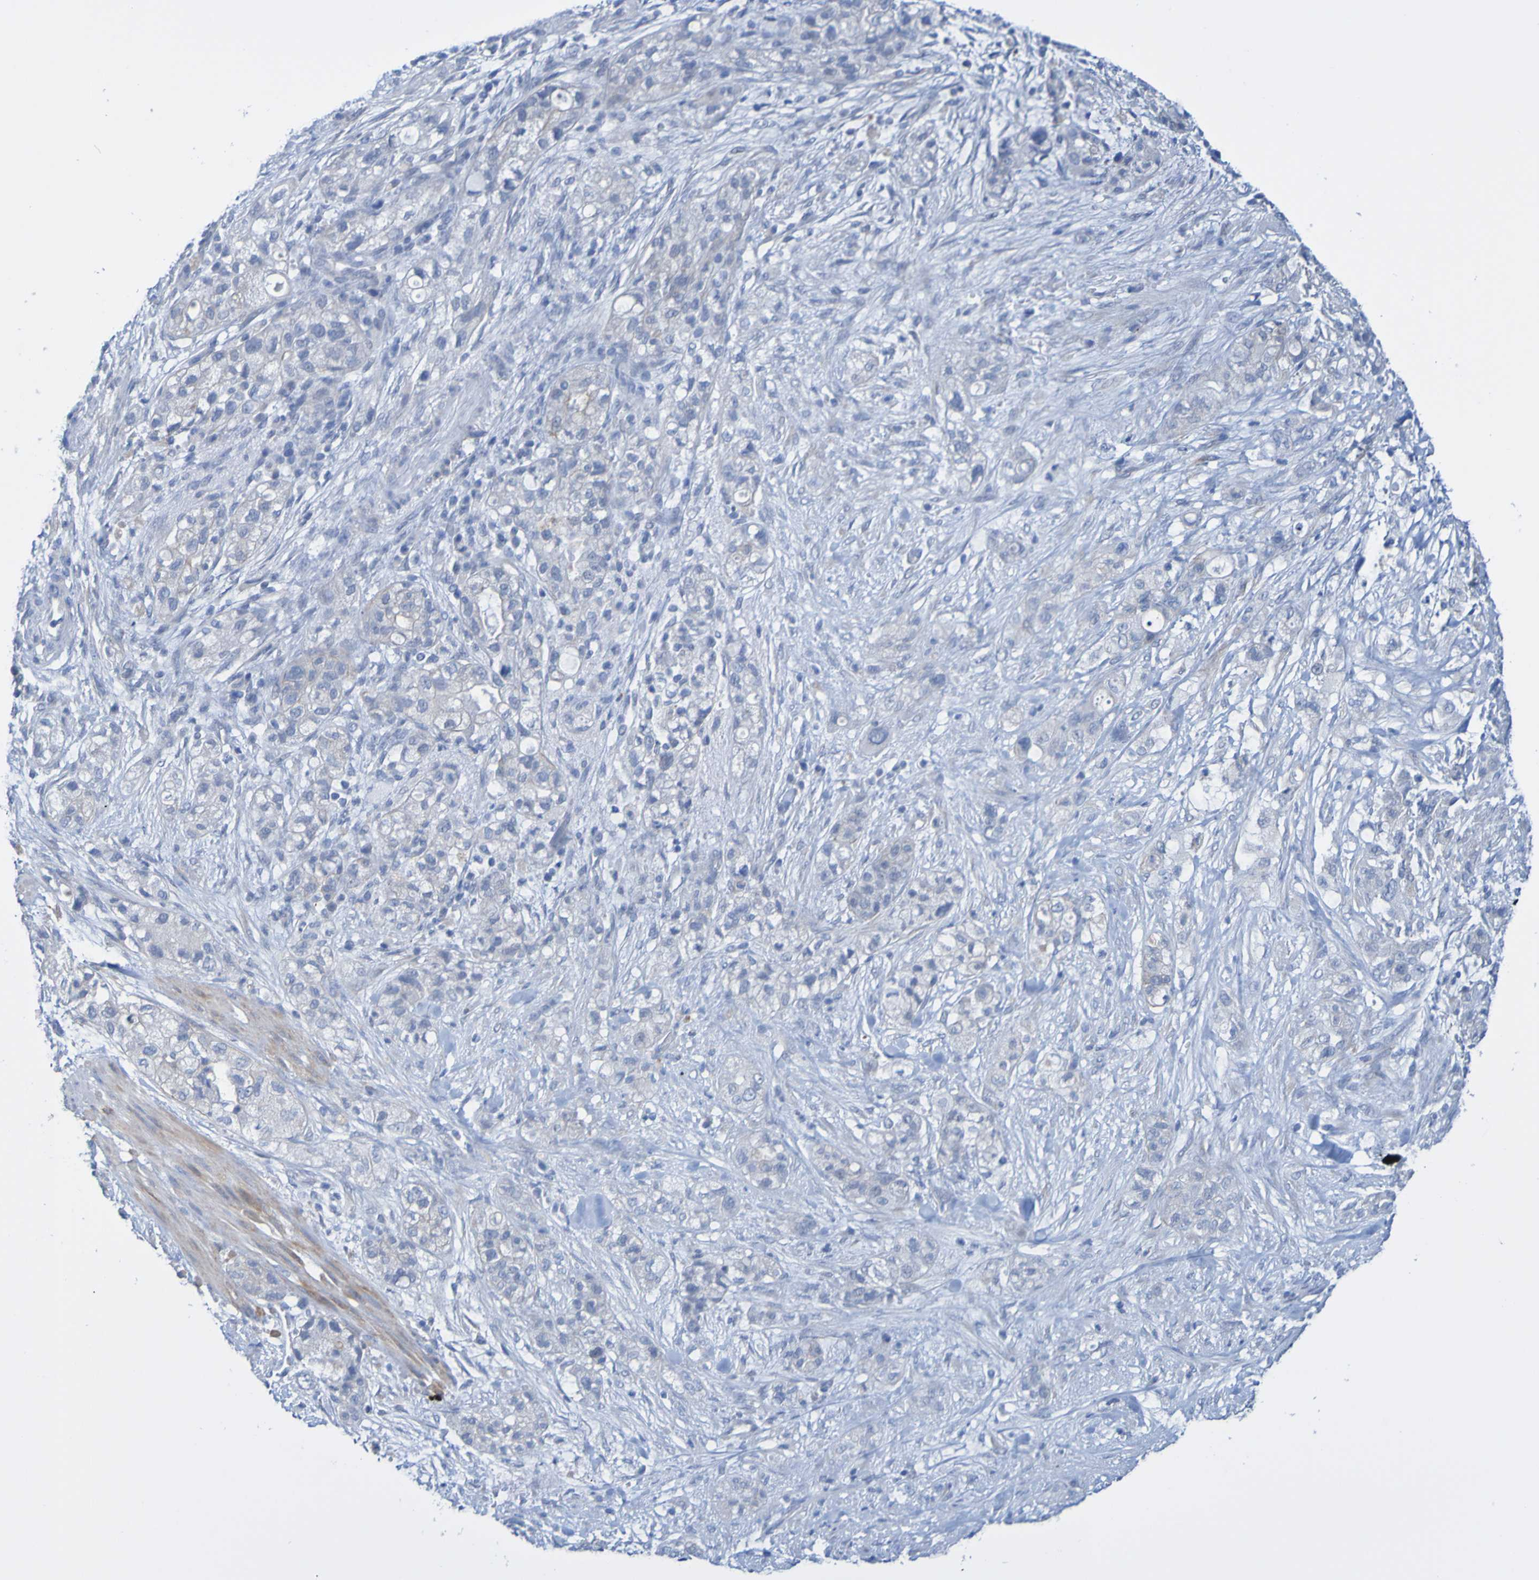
{"staining": {"intensity": "weak", "quantity": "<25%", "location": "cytoplasmic/membranous"}, "tissue": "pancreatic cancer", "cell_type": "Tumor cells", "image_type": "cancer", "snomed": [{"axis": "morphology", "description": "Adenocarcinoma, NOS"}, {"axis": "topography", "description": "Pancreas"}], "caption": "Immunohistochemistry image of pancreatic cancer stained for a protein (brown), which exhibits no positivity in tumor cells. (Brightfield microscopy of DAB IHC at high magnification).", "gene": "ACMSD", "patient": {"sex": "female", "age": 78}}